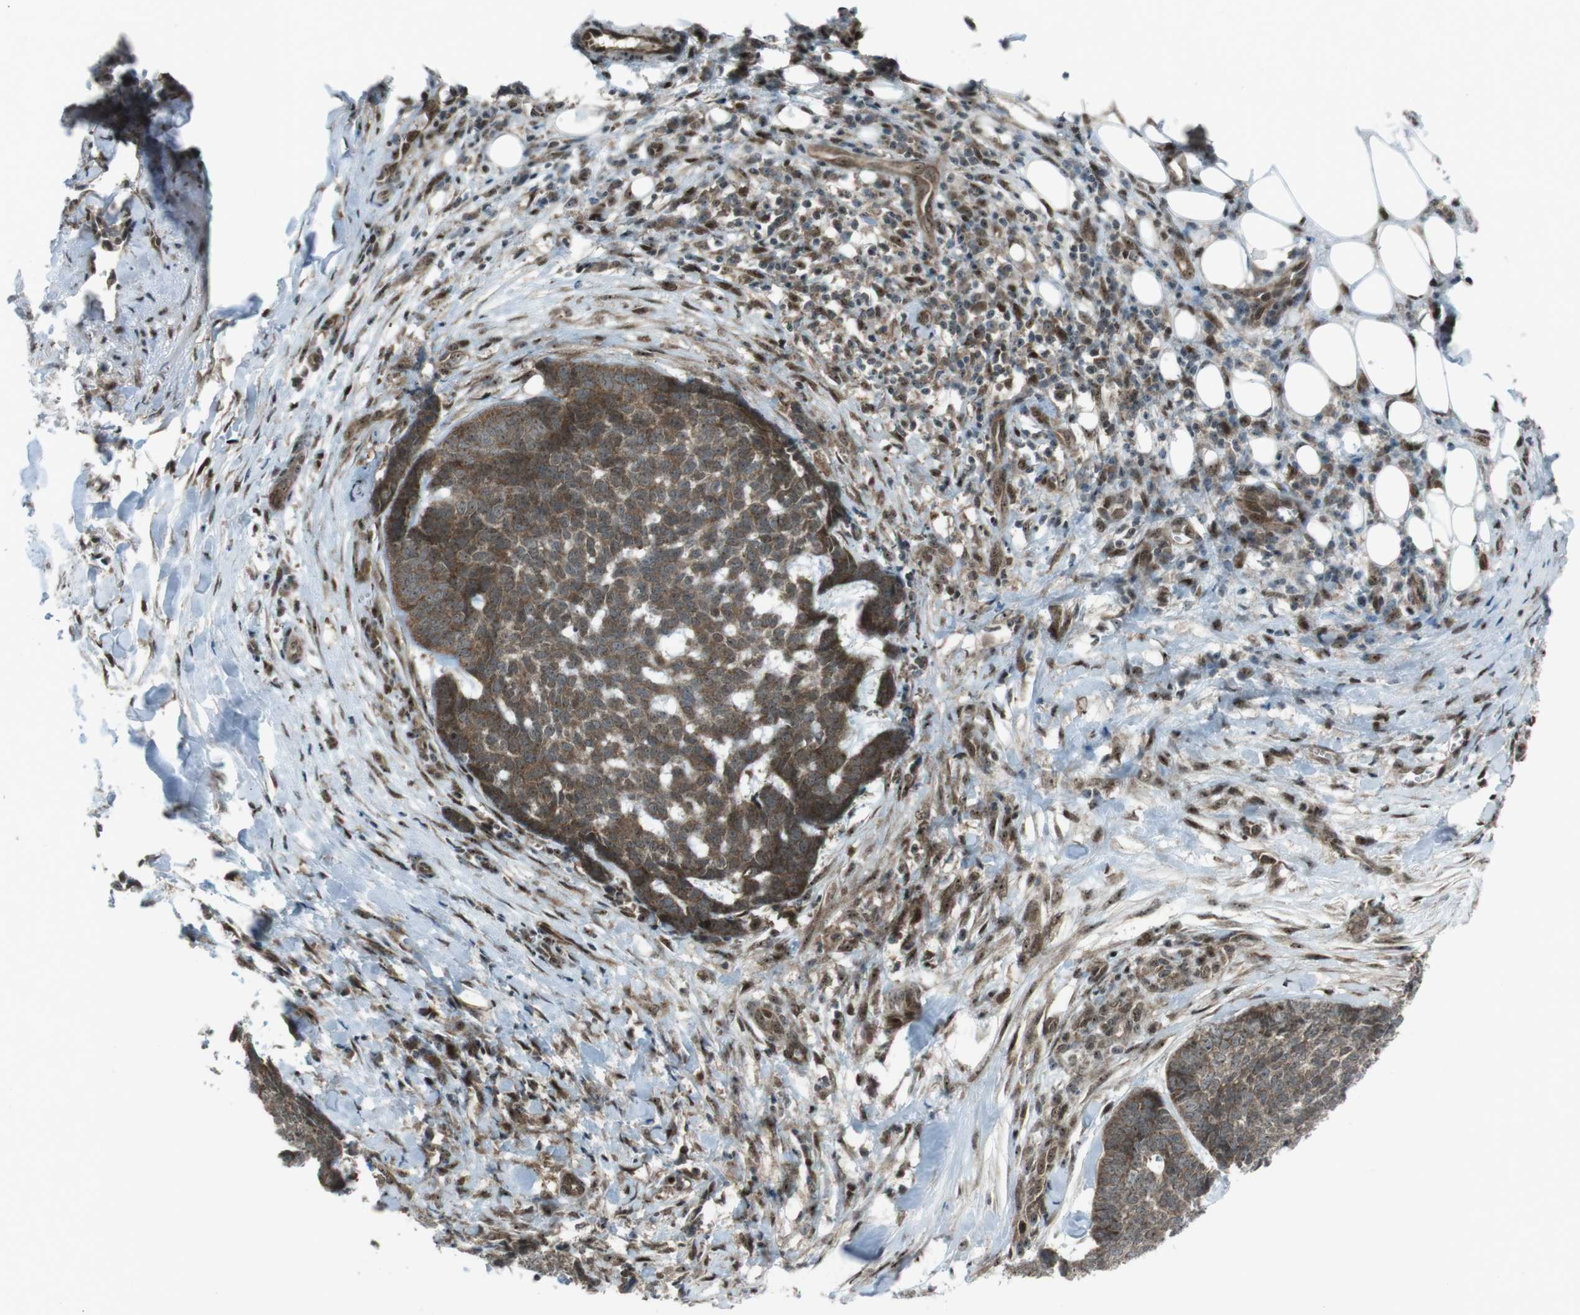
{"staining": {"intensity": "moderate", "quantity": ">75%", "location": "cytoplasmic/membranous"}, "tissue": "skin cancer", "cell_type": "Tumor cells", "image_type": "cancer", "snomed": [{"axis": "morphology", "description": "Basal cell carcinoma"}, {"axis": "topography", "description": "Skin"}], "caption": "Human basal cell carcinoma (skin) stained with a protein marker shows moderate staining in tumor cells.", "gene": "CSNK1D", "patient": {"sex": "male", "age": 84}}